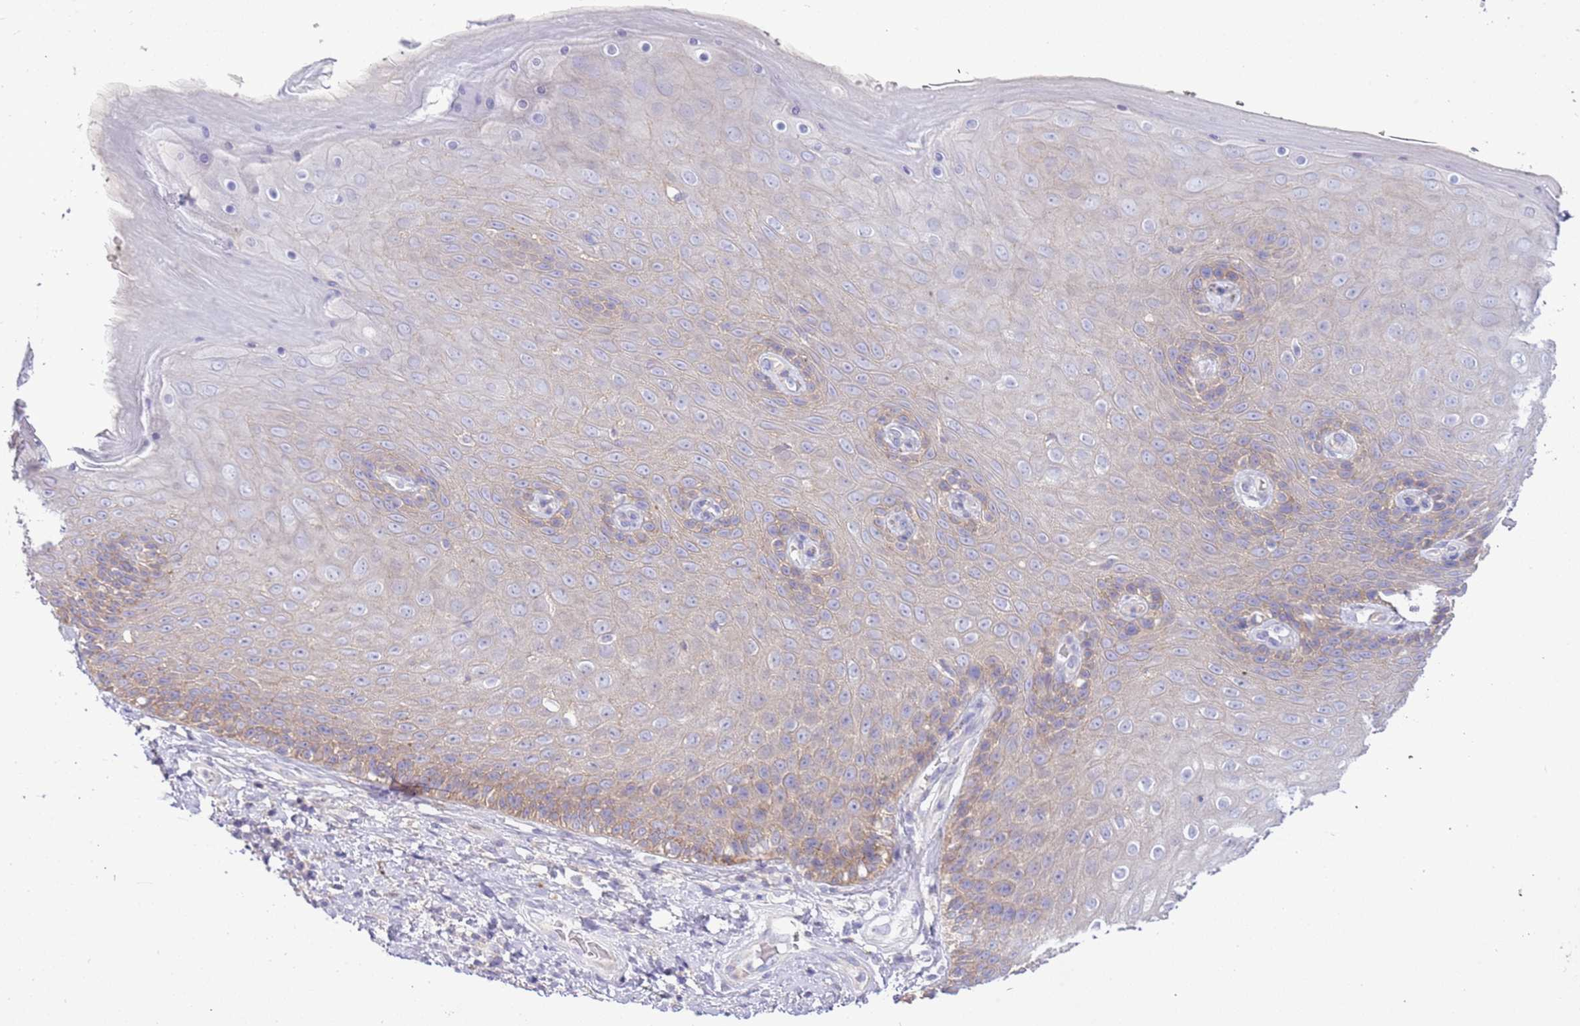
{"staining": {"intensity": "weak", "quantity": "25%-75%", "location": "cytoplasmic/membranous"}, "tissue": "skin", "cell_type": "Epidermal cells", "image_type": "normal", "snomed": [{"axis": "morphology", "description": "Normal tissue, NOS"}, {"axis": "topography", "description": "Anal"}, {"axis": "topography", "description": "Peripheral nerve tissue"}], "caption": "Immunohistochemistry image of normal human skin stained for a protein (brown), which exhibits low levels of weak cytoplasmic/membranous positivity in approximately 25%-75% of epidermal cells.", "gene": "STIP1", "patient": {"sex": "male", "age": 53}}